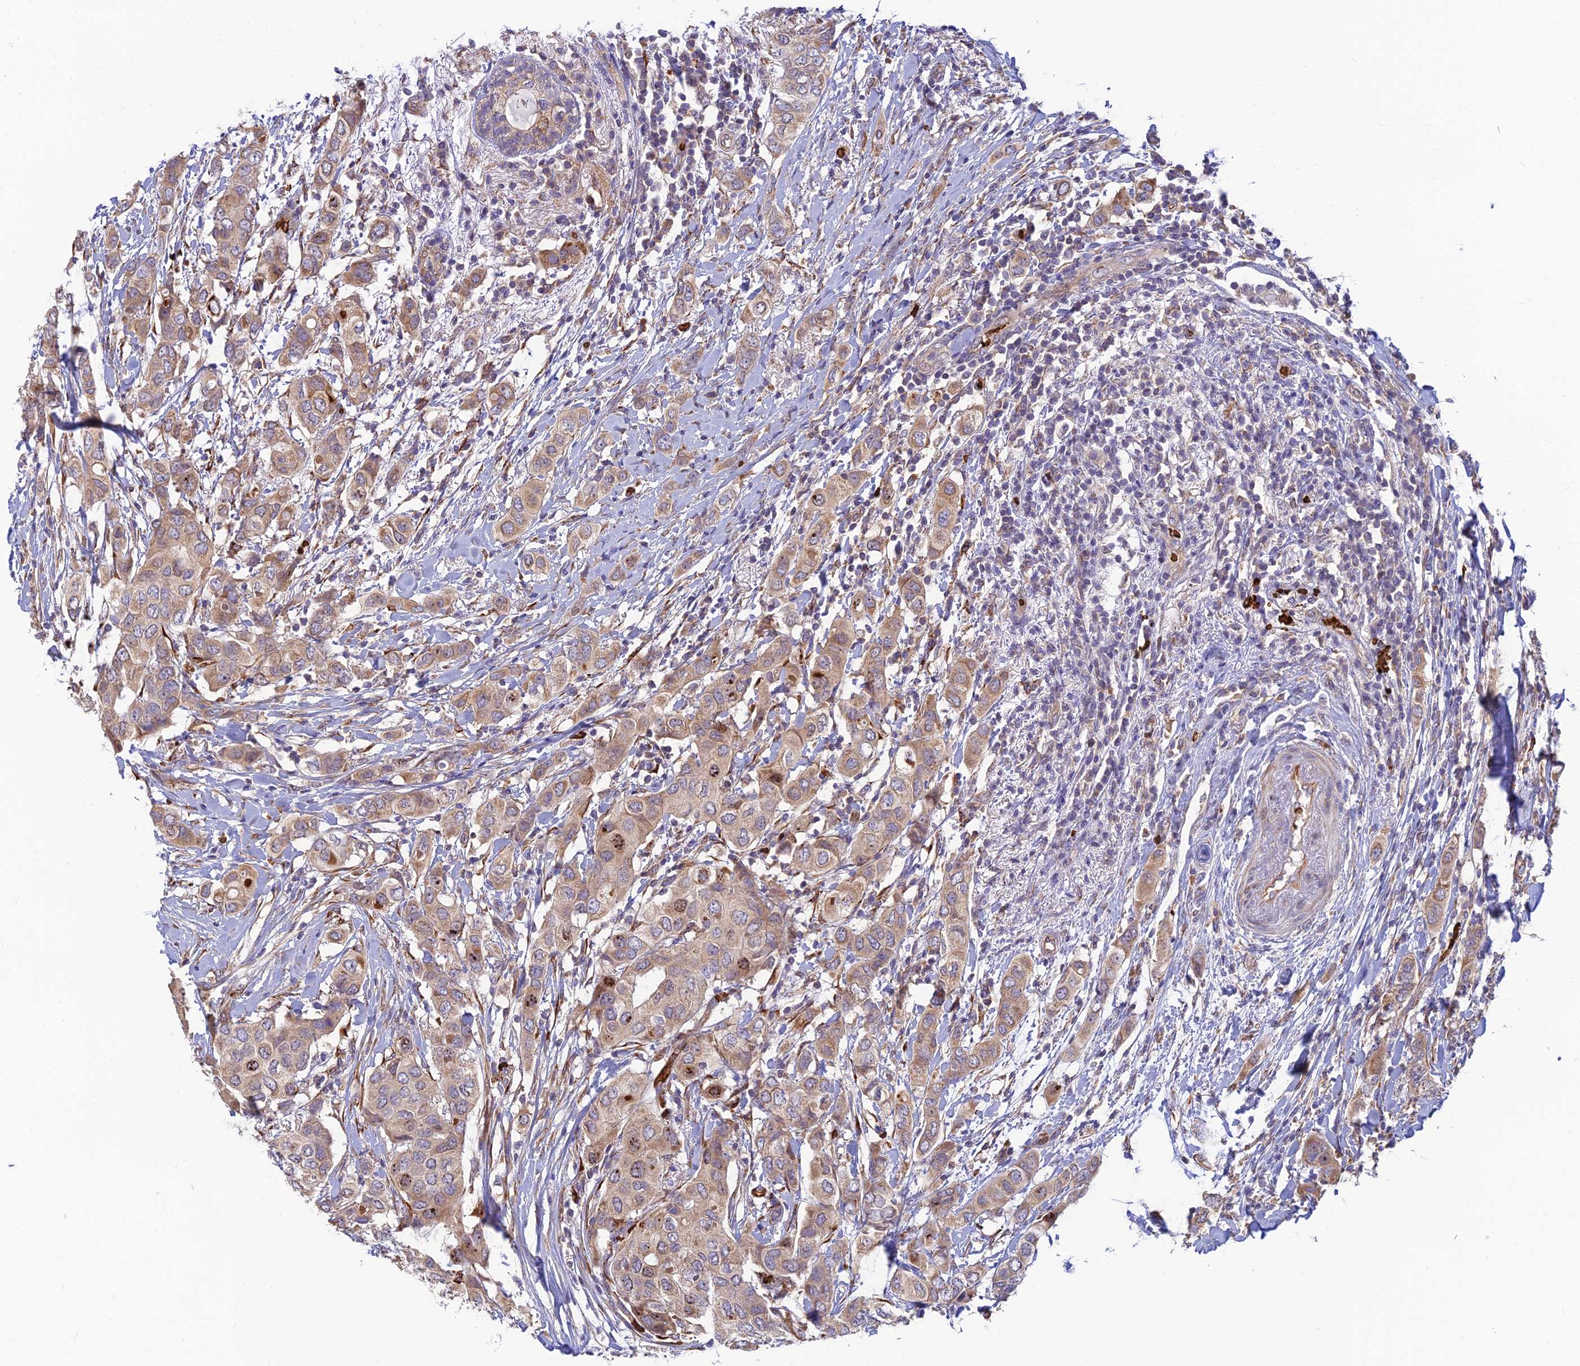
{"staining": {"intensity": "moderate", "quantity": "25%-75%", "location": "cytoplasmic/membranous"}, "tissue": "breast cancer", "cell_type": "Tumor cells", "image_type": "cancer", "snomed": [{"axis": "morphology", "description": "Lobular carcinoma"}, {"axis": "topography", "description": "Breast"}], "caption": "Human breast cancer (lobular carcinoma) stained with a brown dye displays moderate cytoplasmic/membranous positive staining in about 25%-75% of tumor cells.", "gene": "UFSP2", "patient": {"sex": "female", "age": 51}}